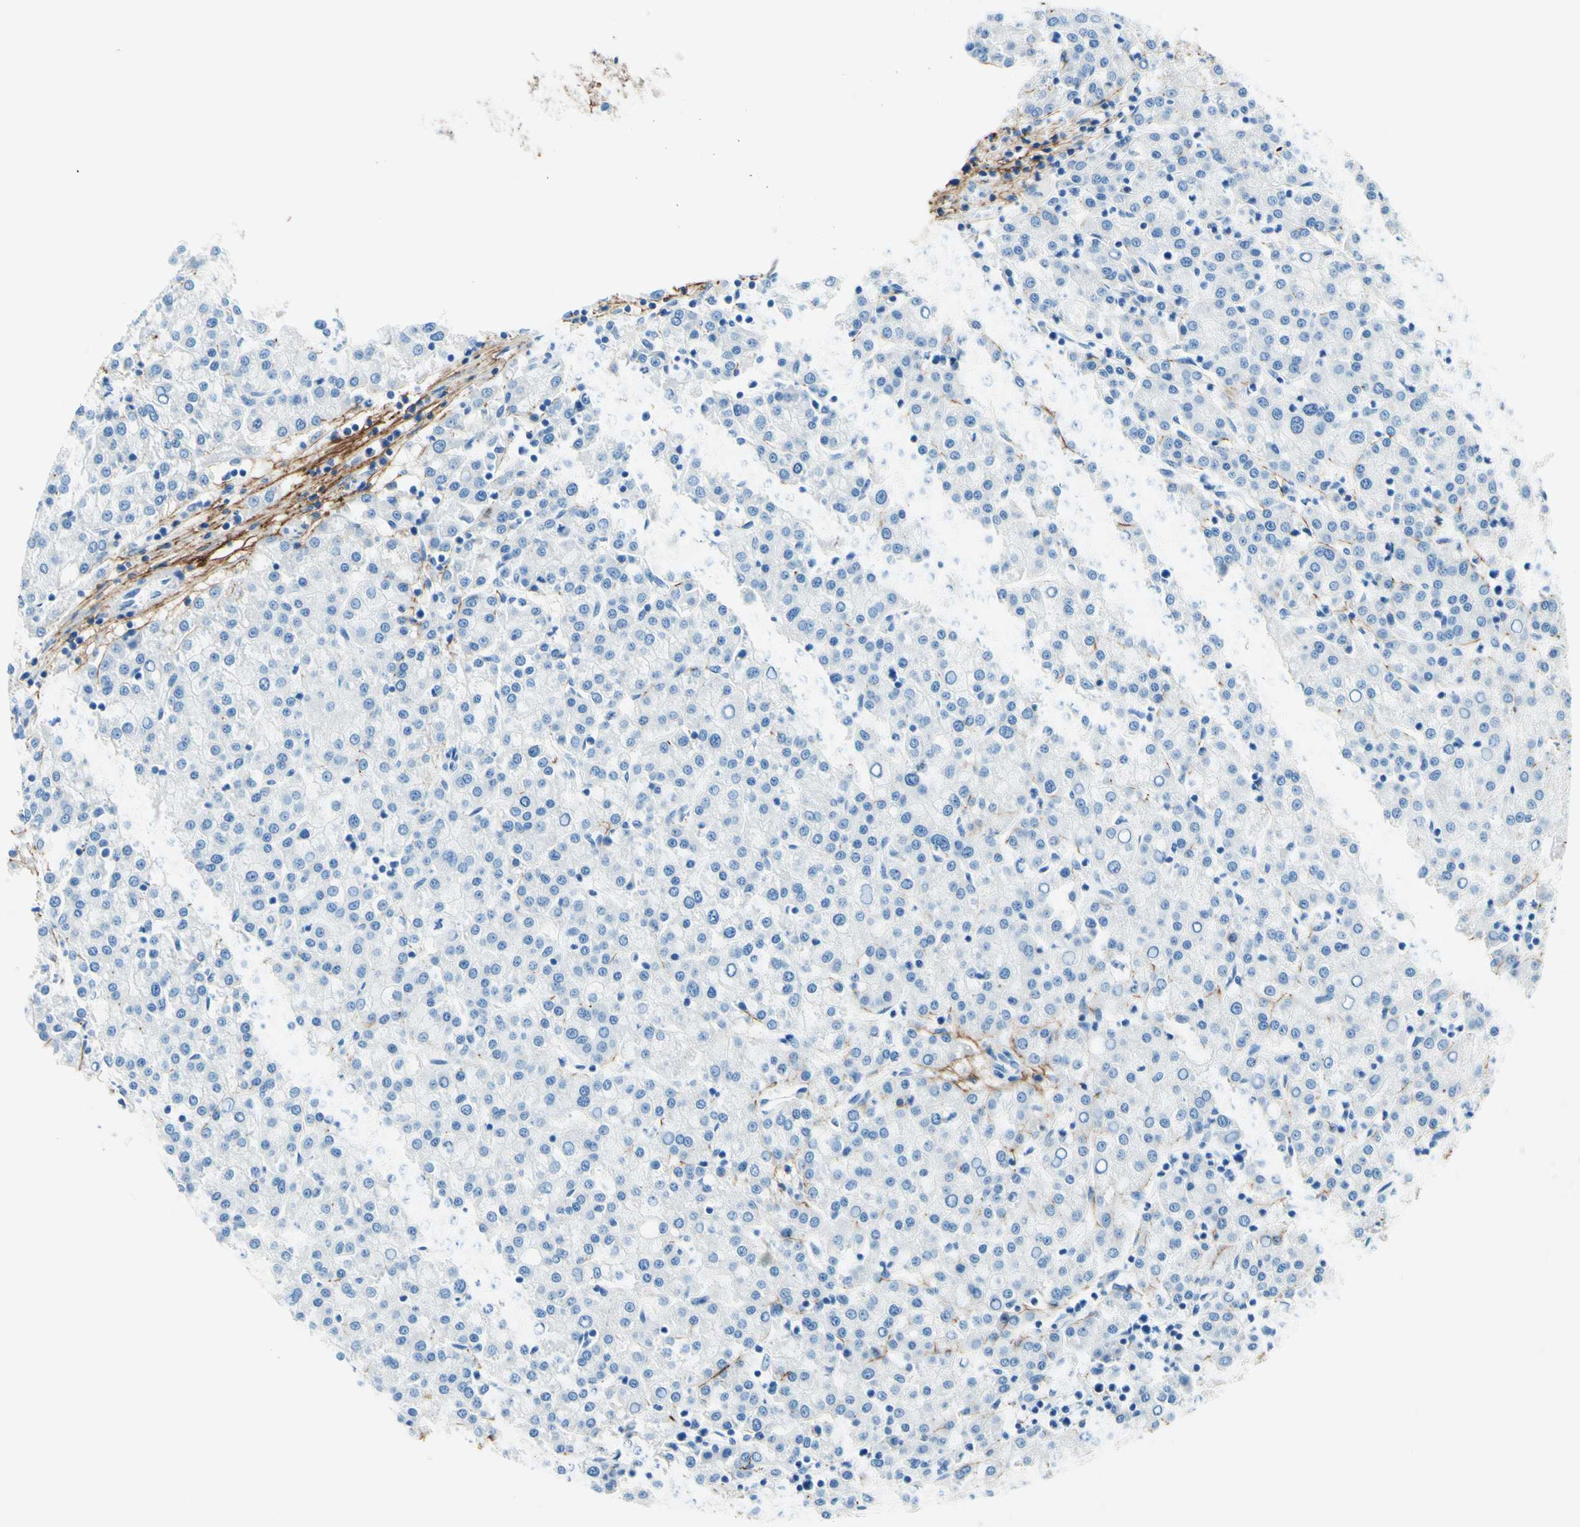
{"staining": {"intensity": "negative", "quantity": "none", "location": "none"}, "tissue": "liver cancer", "cell_type": "Tumor cells", "image_type": "cancer", "snomed": [{"axis": "morphology", "description": "Carcinoma, Hepatocellular, NOS"}, {"axis": "topography", "description": "Liver"}], "caption": "DAB immunohistochemical staining of human hepatocellular carcinoma (liver) shows no significant staining in tumor cells. (Stains: DAB (3,3'-diaminobenzidine) immunohistochemistry (IHC) with hematoxylin counter stain, Microscopy: brightfield microscopy at high magnification).", "gene": "MFAP5", "patient": {"sex": "female", "age": 58}}